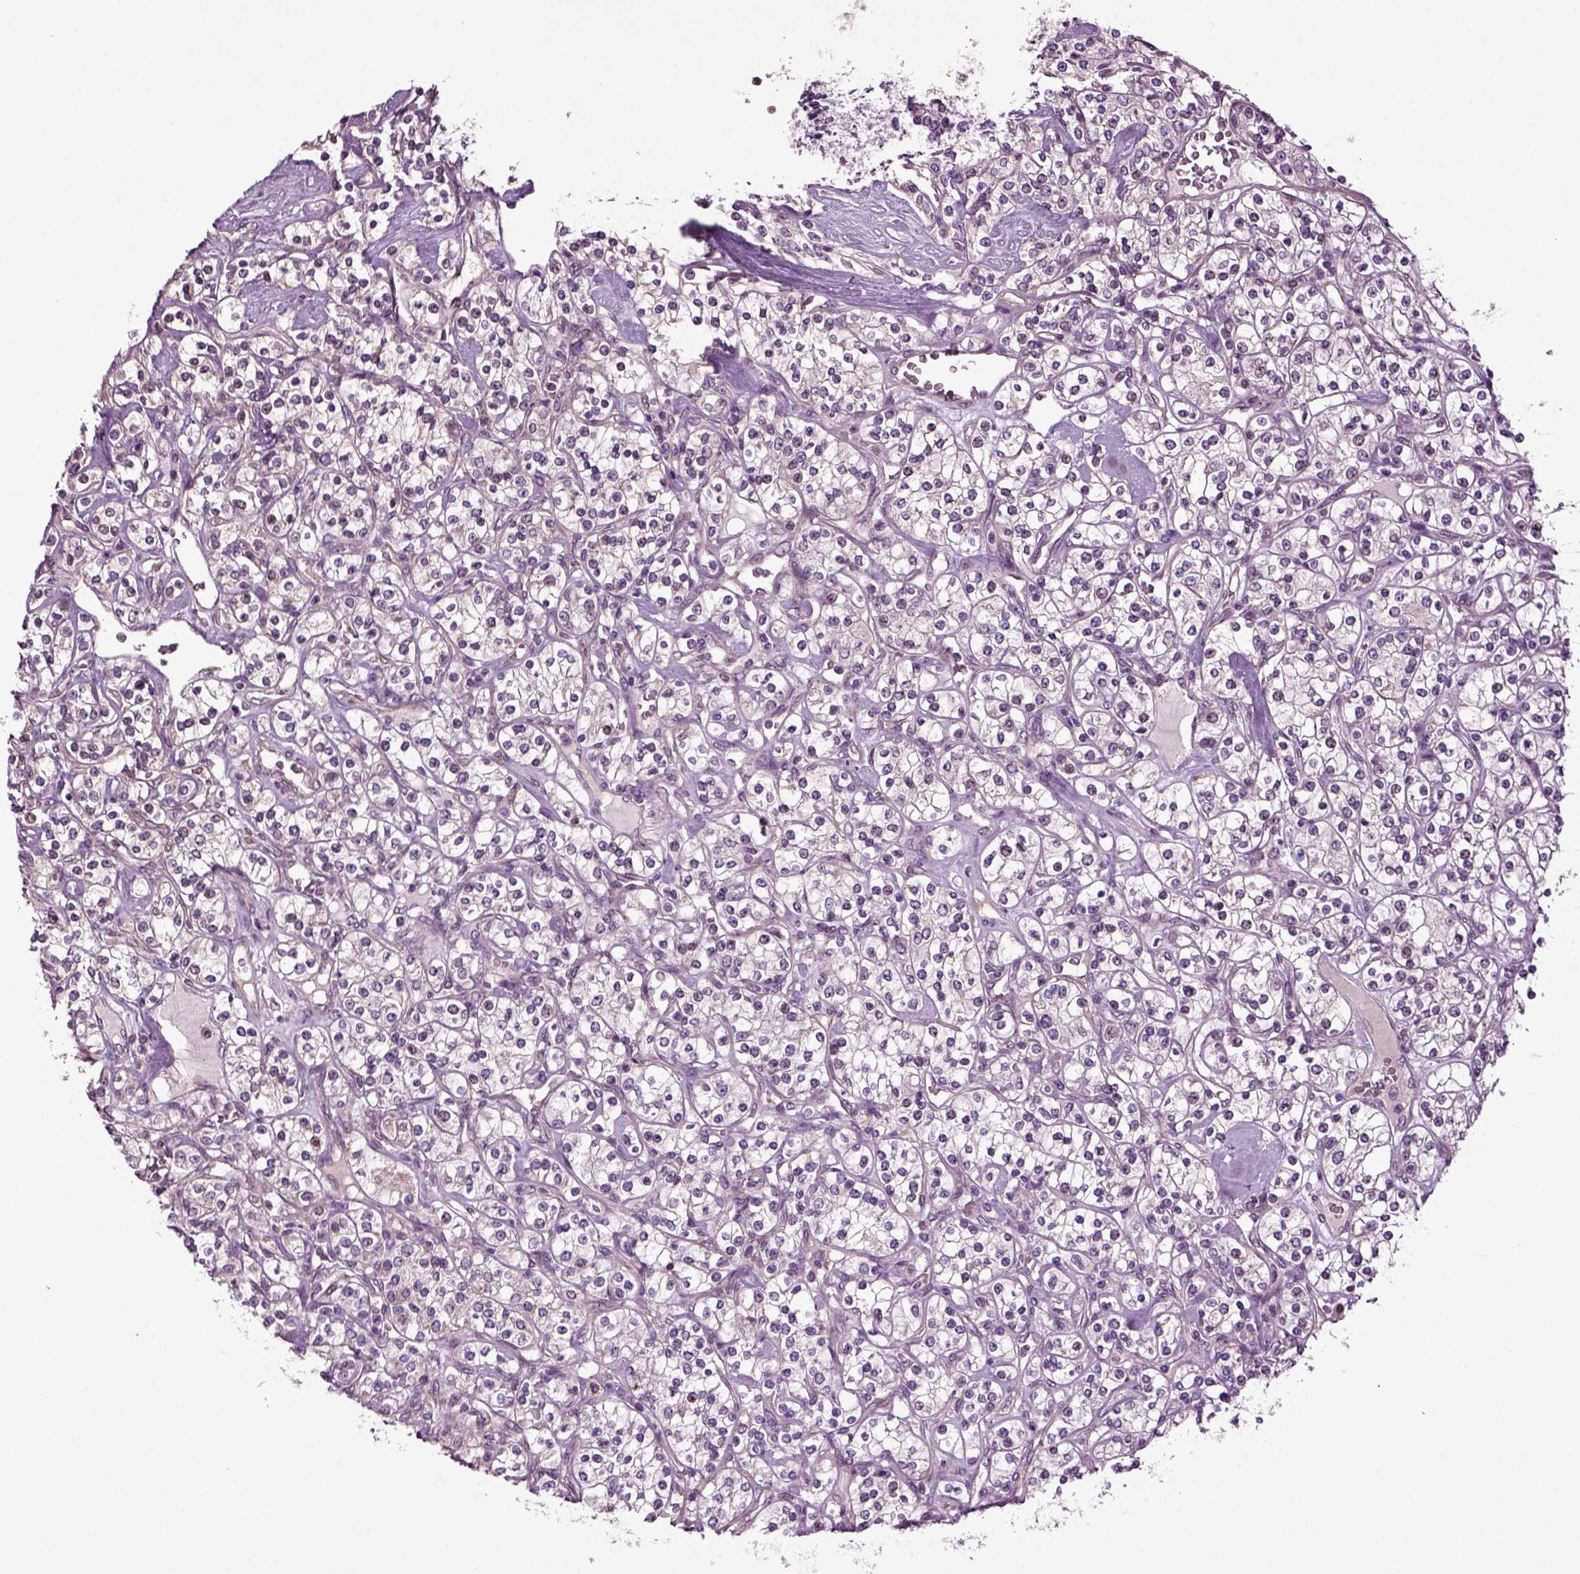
{"staining": {"intensity": "negative", "quantity": "none", "location": "none"}, "tissue": "renal cancer", "cell_type": "Tumor cells", "image_type": "cancer", "snomed": [{"axis": "morphology", "description": "Adenocarcinoma, NOS"}, {"axis": "topography", "description": "Kidney"}], "caption": "The image exhibits no staining of tumor cells in adenocarcinoma (renal).", "gene": "HAGHL", "patient": {"sex": "male", "age": 77}}